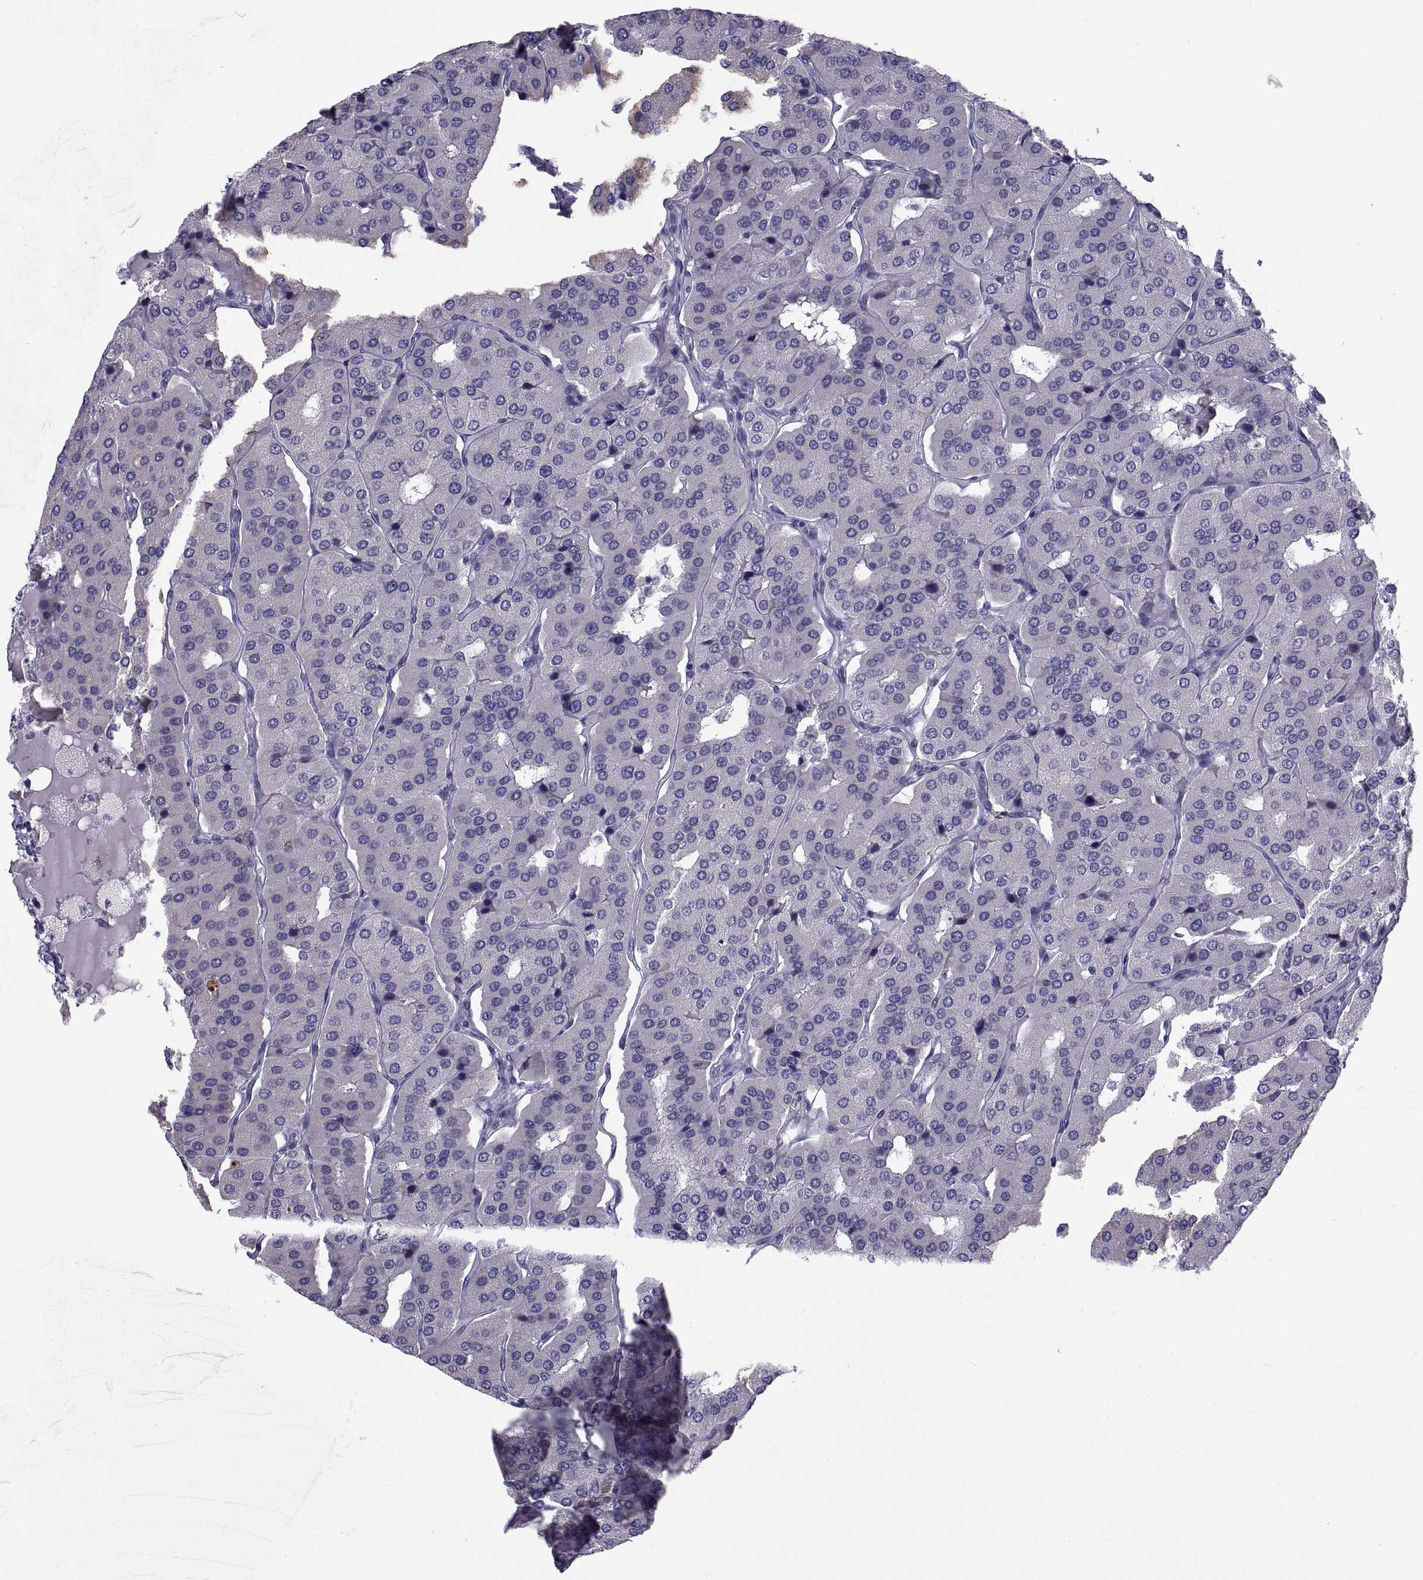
{"staining": {"intensity": "negative", "quantity": "none", "location": "none"}, "tissue": "parathyroid gland", "cell_type": "Glandular cells", "image_type": "normal", "snomed": [{"axis": "morphology", "description": "Normal tissue, NOS"}, {"axis": "morphology", "description": "Adenoma, NOS"}, {"axis": "topography", "description": "Parathyroid gland"}], "caption": "Glandular cells show no significant expression in normal parathyroid gland. (DAB immunohistochemistry (IHC) visualized using brightfield microscopy, high magnification).", "gene": "NPTX2", "patient": {"sex": "female", "age": 86}}